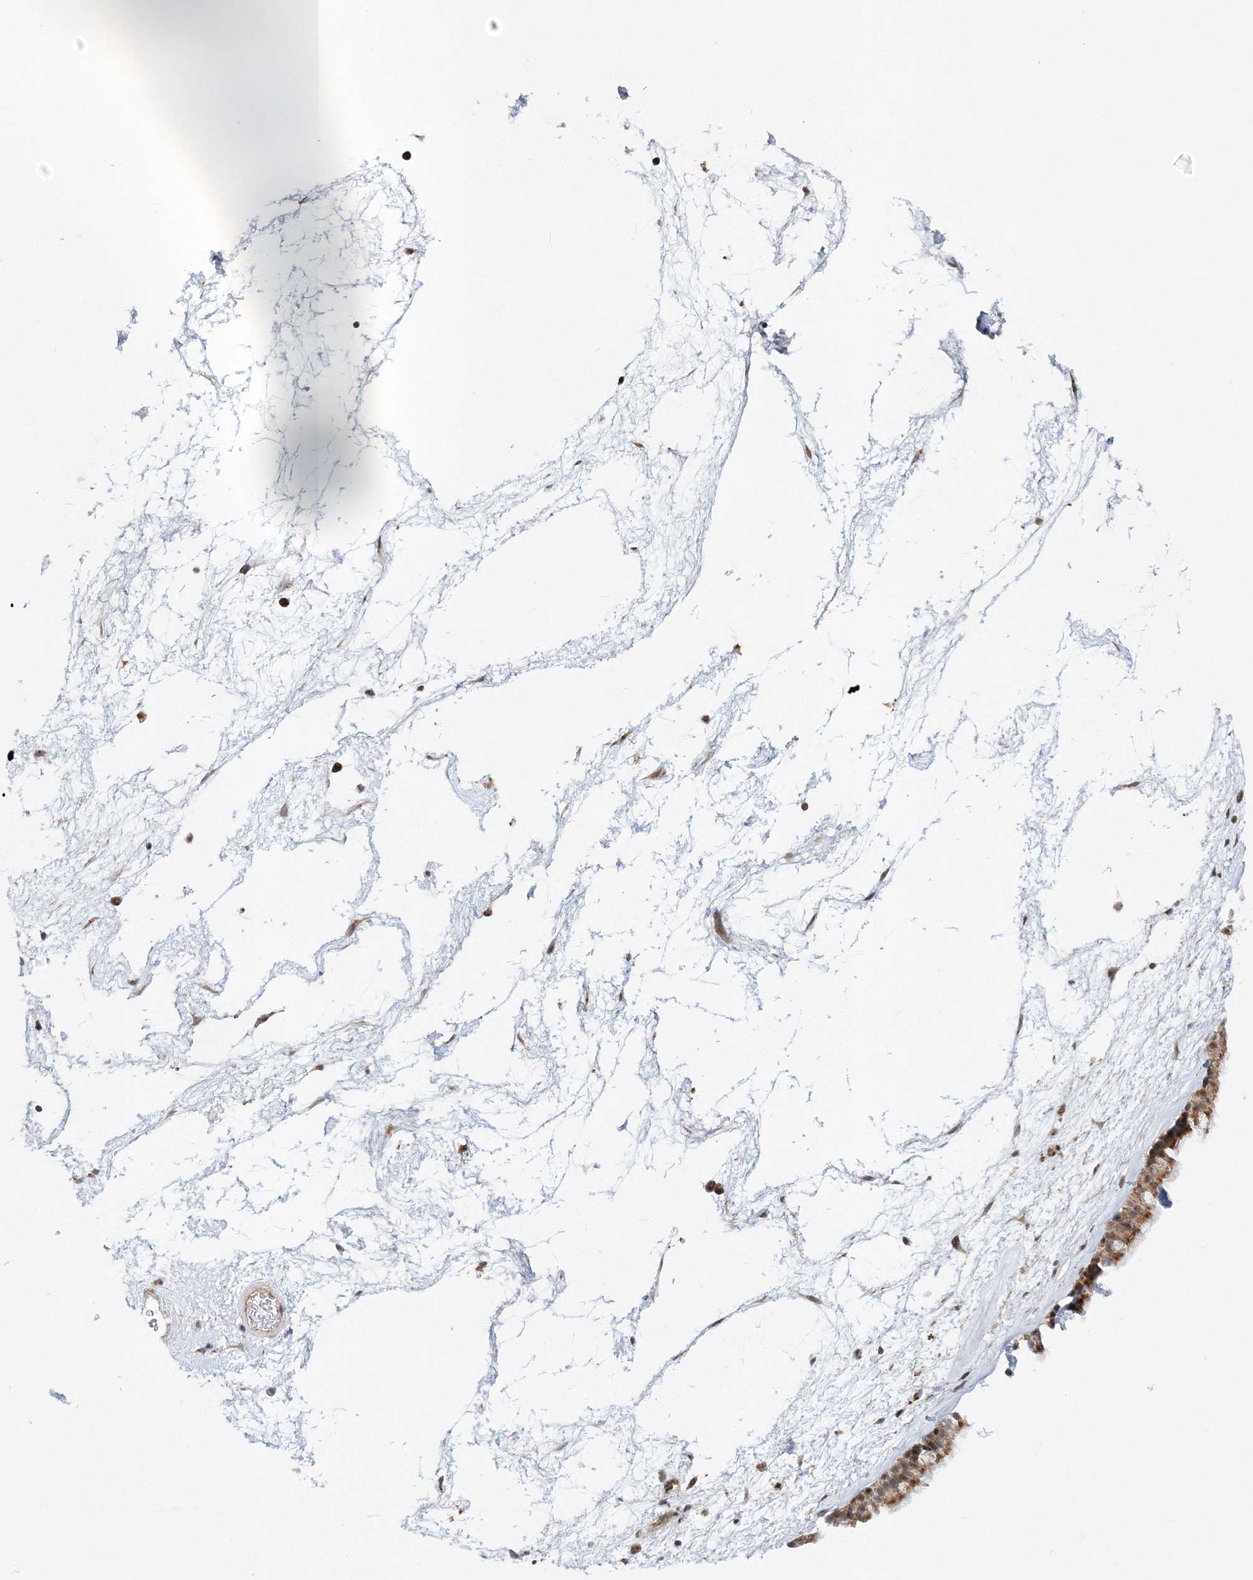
{"staining": {"intensity": "moderate", "quantity": ">75%", "location": "cytoplasmic/membranous,nuclear"}, "tissue": "nasopharynx", "cell_type": "Respiratory epithelial cells", "image_type": "normal", "snomed": [{"axis": "morphology", "description": "Normal tissue, NOS"}, {"axis": "morphology", "description": "Inflammation, NOS"}, {"axis": "topography", "description": "Nasopharynx"}], "caption": "Respiratory epithelial cells reveal medium levels of moderate cytoplasmic/membranous,nuclear positivity in approximately >75% of cells in unremarkable human nasopharynx. (IHC, brightfield microscopy, high magnification).", "gene": "RAB11FIP2", "patient": {"sex": "male", "age": 48}}